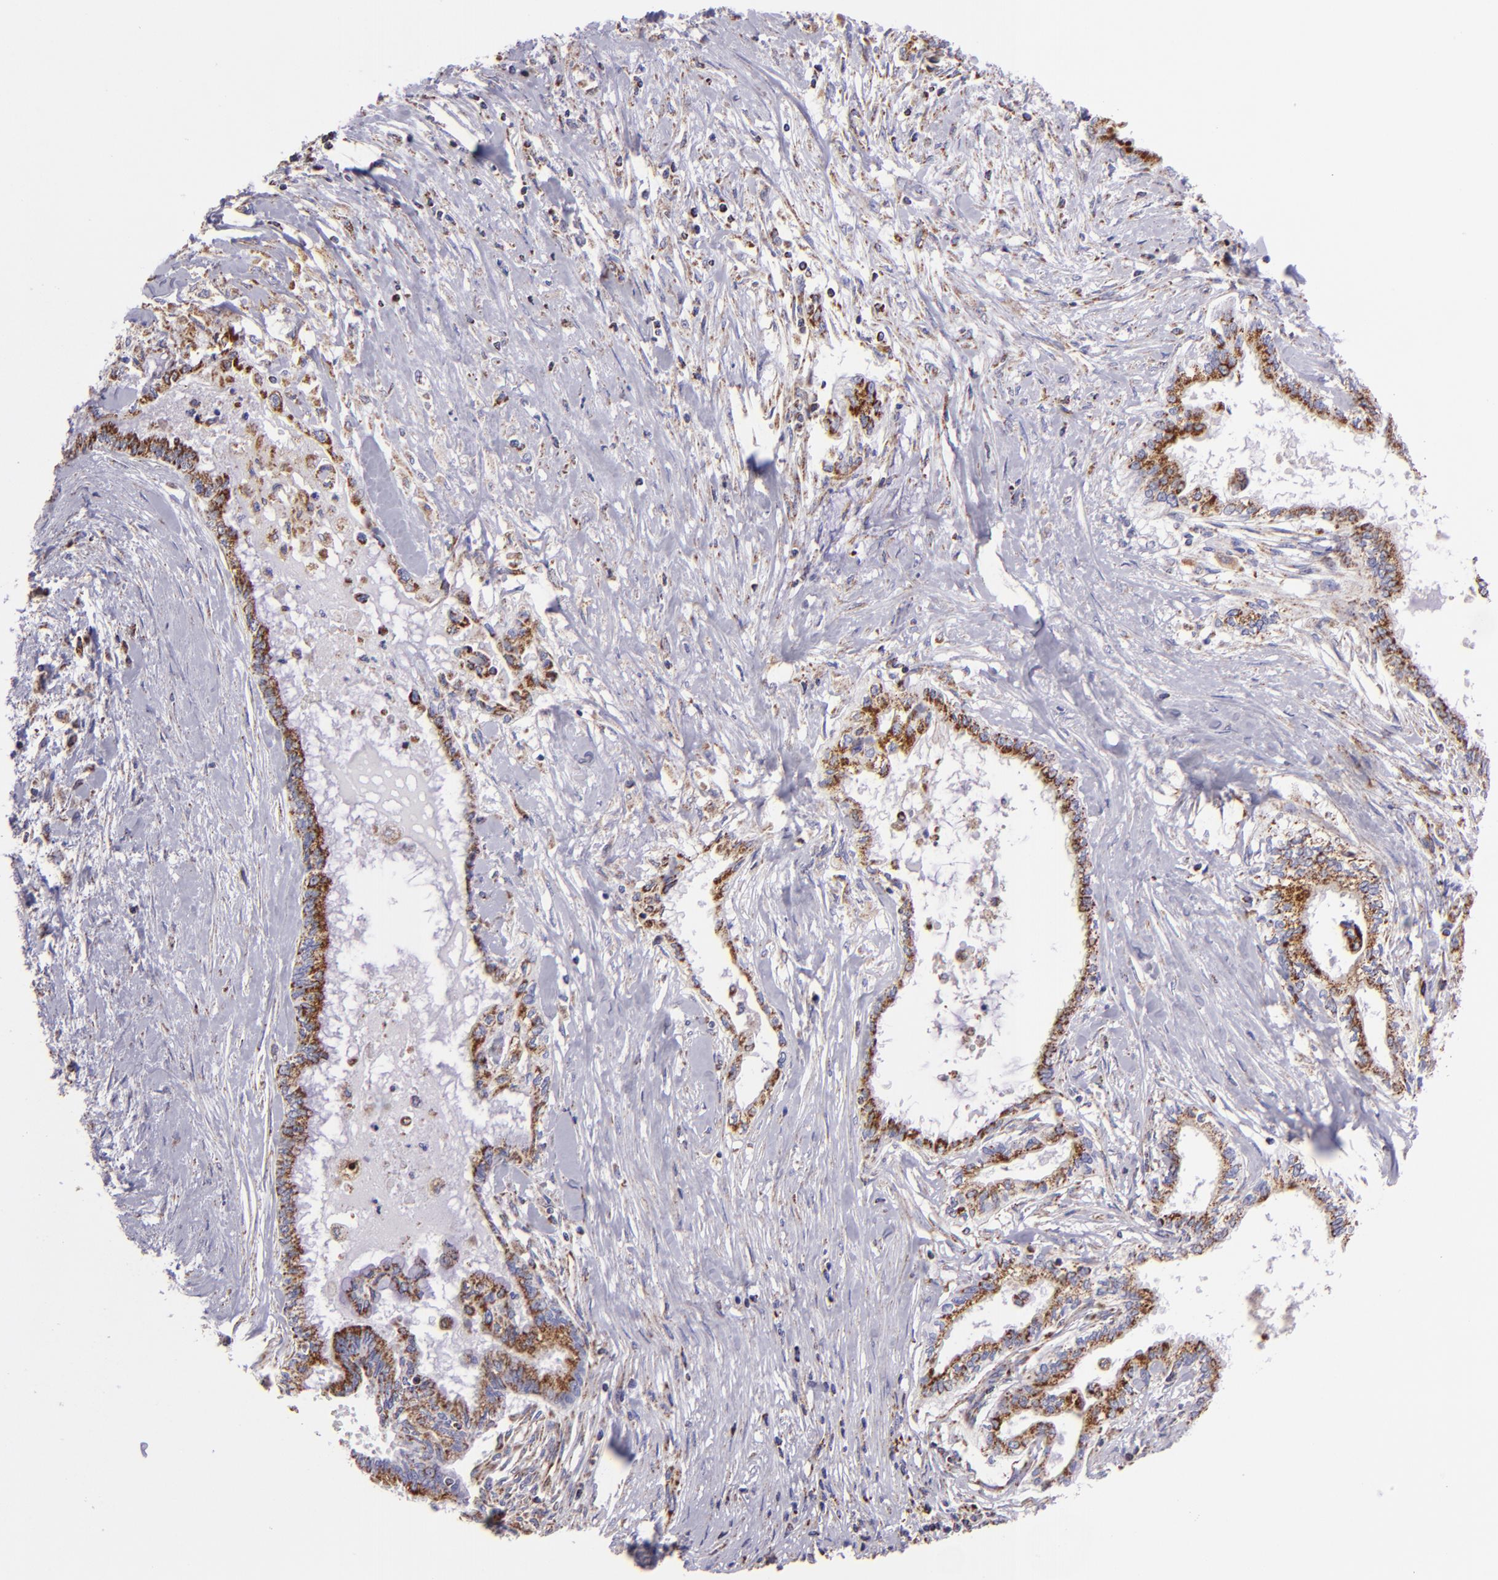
{"staining": {"intensity": "moderate", "quantity": ">75%", "location": "cytoplasmic/membranous"}, "tissue": "pancreatic cancer", "cell_type": "Tumor cells", "image_type": "cancer", "snomed": [{"axis": "morphology", "description": "Adenocarcinoma, NOS"}, {"axis": "topography", "description": "Pancreas"}], "caption": "High-power microscopy captured an immunohistochemistry micrograph of pancreatic cancer, revealing moderate cytoplasmic/membranous staining in approximately >75% of tumor cells. (IHC, brightfield microscopy, high magnification).", "gene": "HSPD1", "patient": {"sex": "female", "age": 64}}